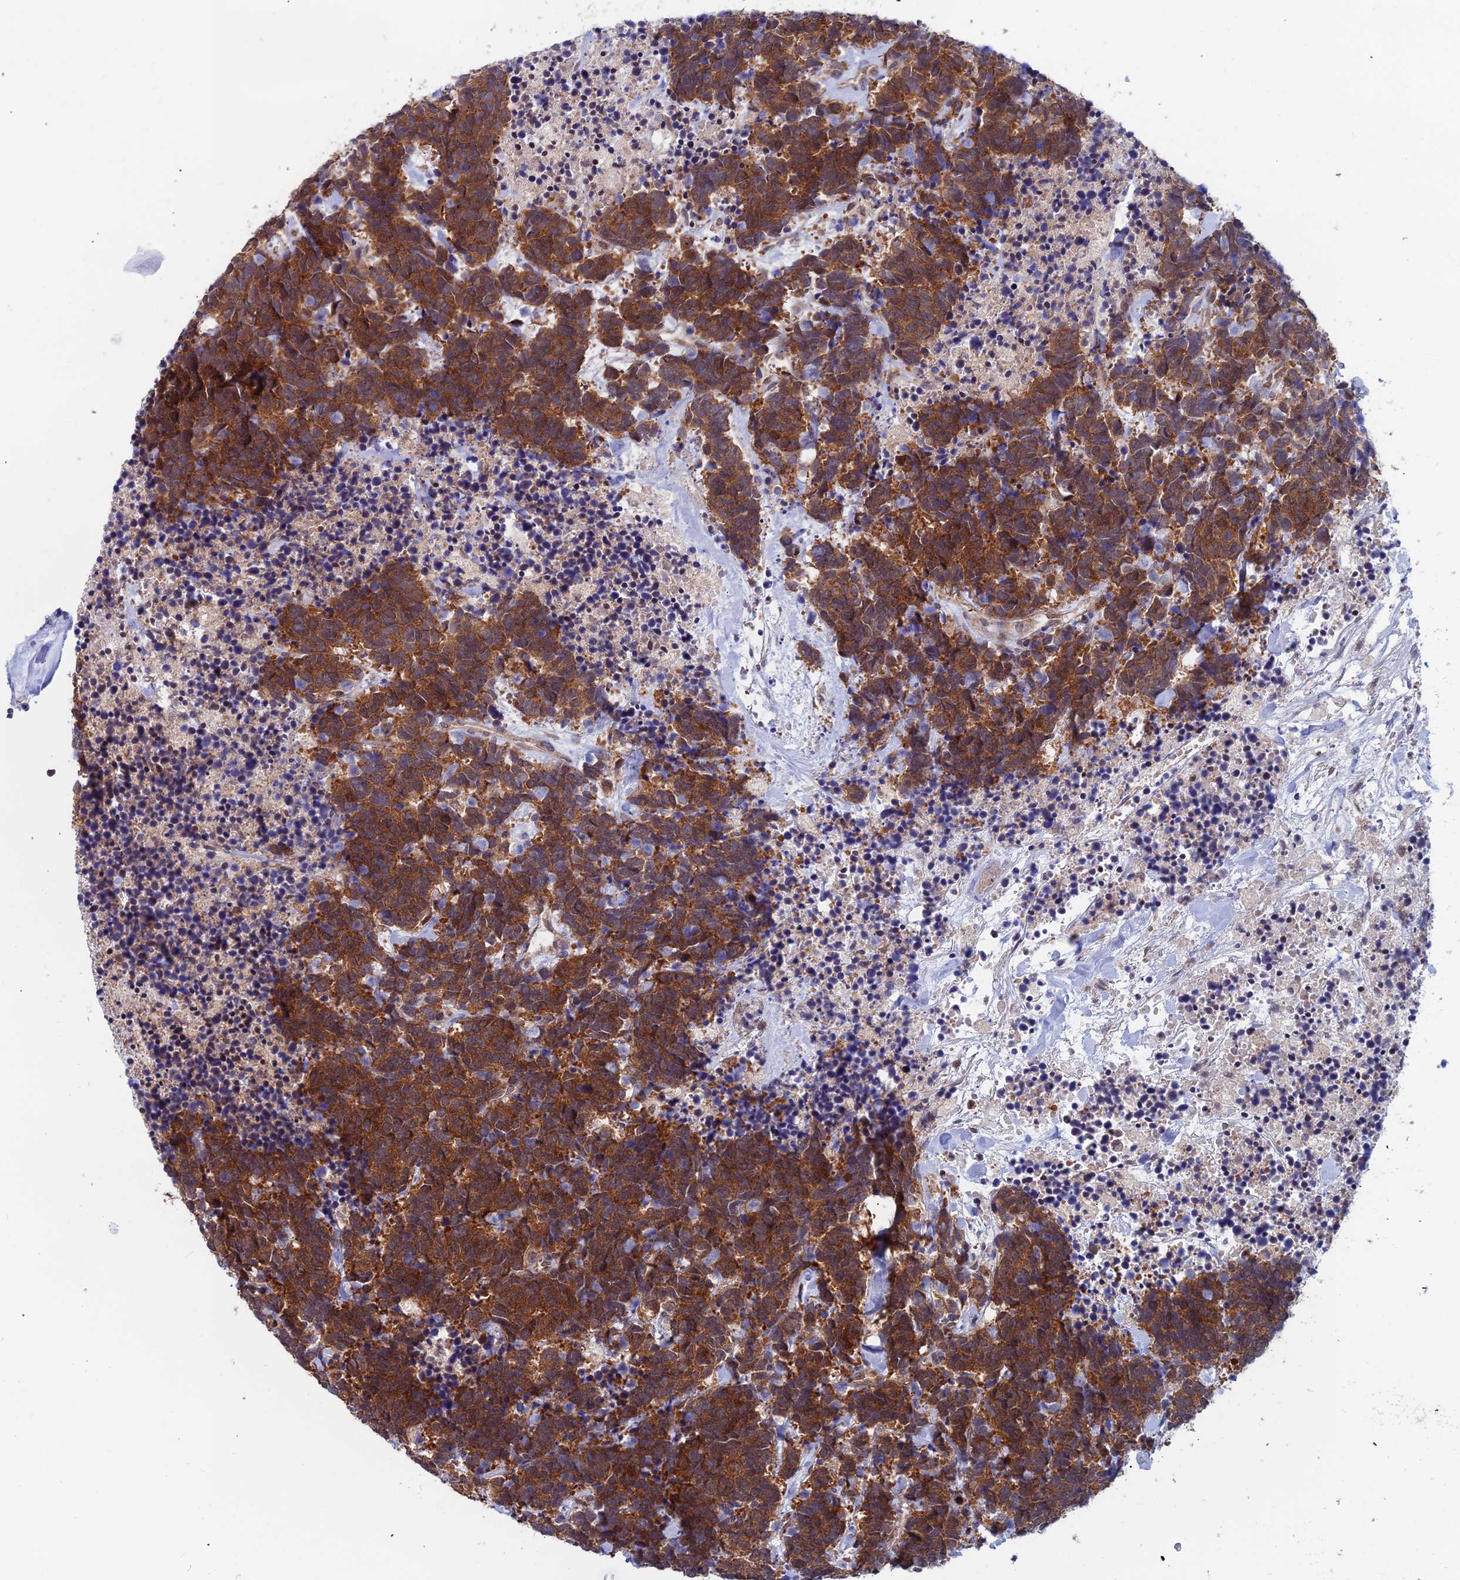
{"staining": {"intensity": "strong", "quantity": ">75%", "location": "cytoplasmic/membranous"}, "tissue": "carcinoid", "cell_type": "Tumor cells", "image_type": "cancer", "snomed": [{"axis": "morphology", "description": "Carcinoma, NOS"}, {"axis": "morphology", "description": "Carcinoid, malignant, NOS"}, {"axis": "topography", "description": "Prostate"}], "caption": "Protein expression analysis of carcinoma shows strong cytoplasmic/membranous positivity in approximately >75% of tumor cells. The staining was performed using DAB, with brown indicating positive protein expression. Nuclei are stained blue with hematoxylin.", "gene": "IGBP1", "patient": {"sex": "male", "age": 57}}